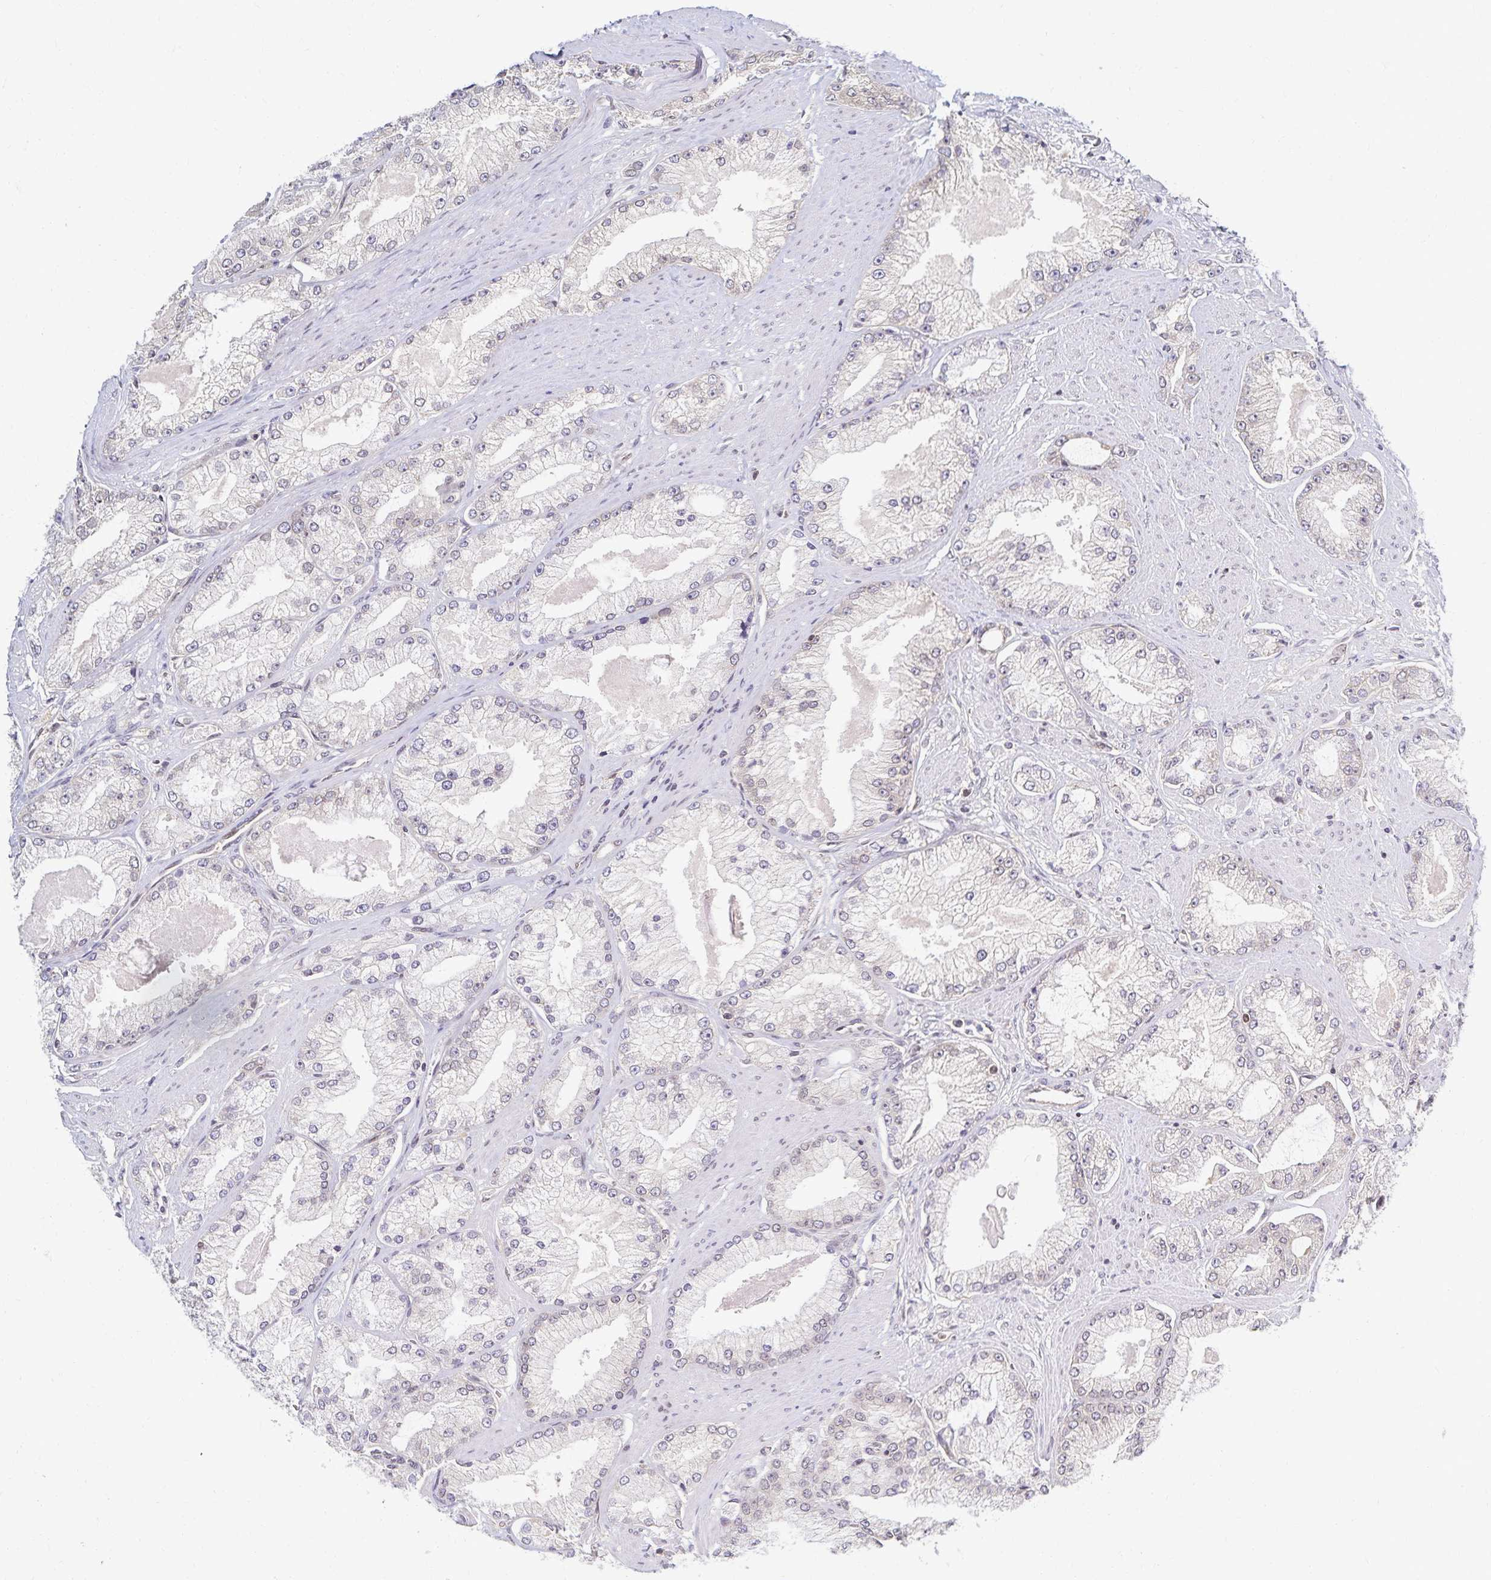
{"staining": {"intensity": "negative", "quantity": "none", "location": "none"}, "tissue": "prostate cancer", "cell_type": "Tumor cells", "image_type": "cancer", "snomed": [{"axis": "morphology", "description": "Adenocarcinoma, High grade"}, {"axis": "topography", "description": "Prostate"}], "caption": "Immunohistochemical staining of prostate high-grade adenocarcinoma exhibits no significant staining in tumor cells.", "gene": "RAB9B", "patient": {"sex": "male", "age": 68}}